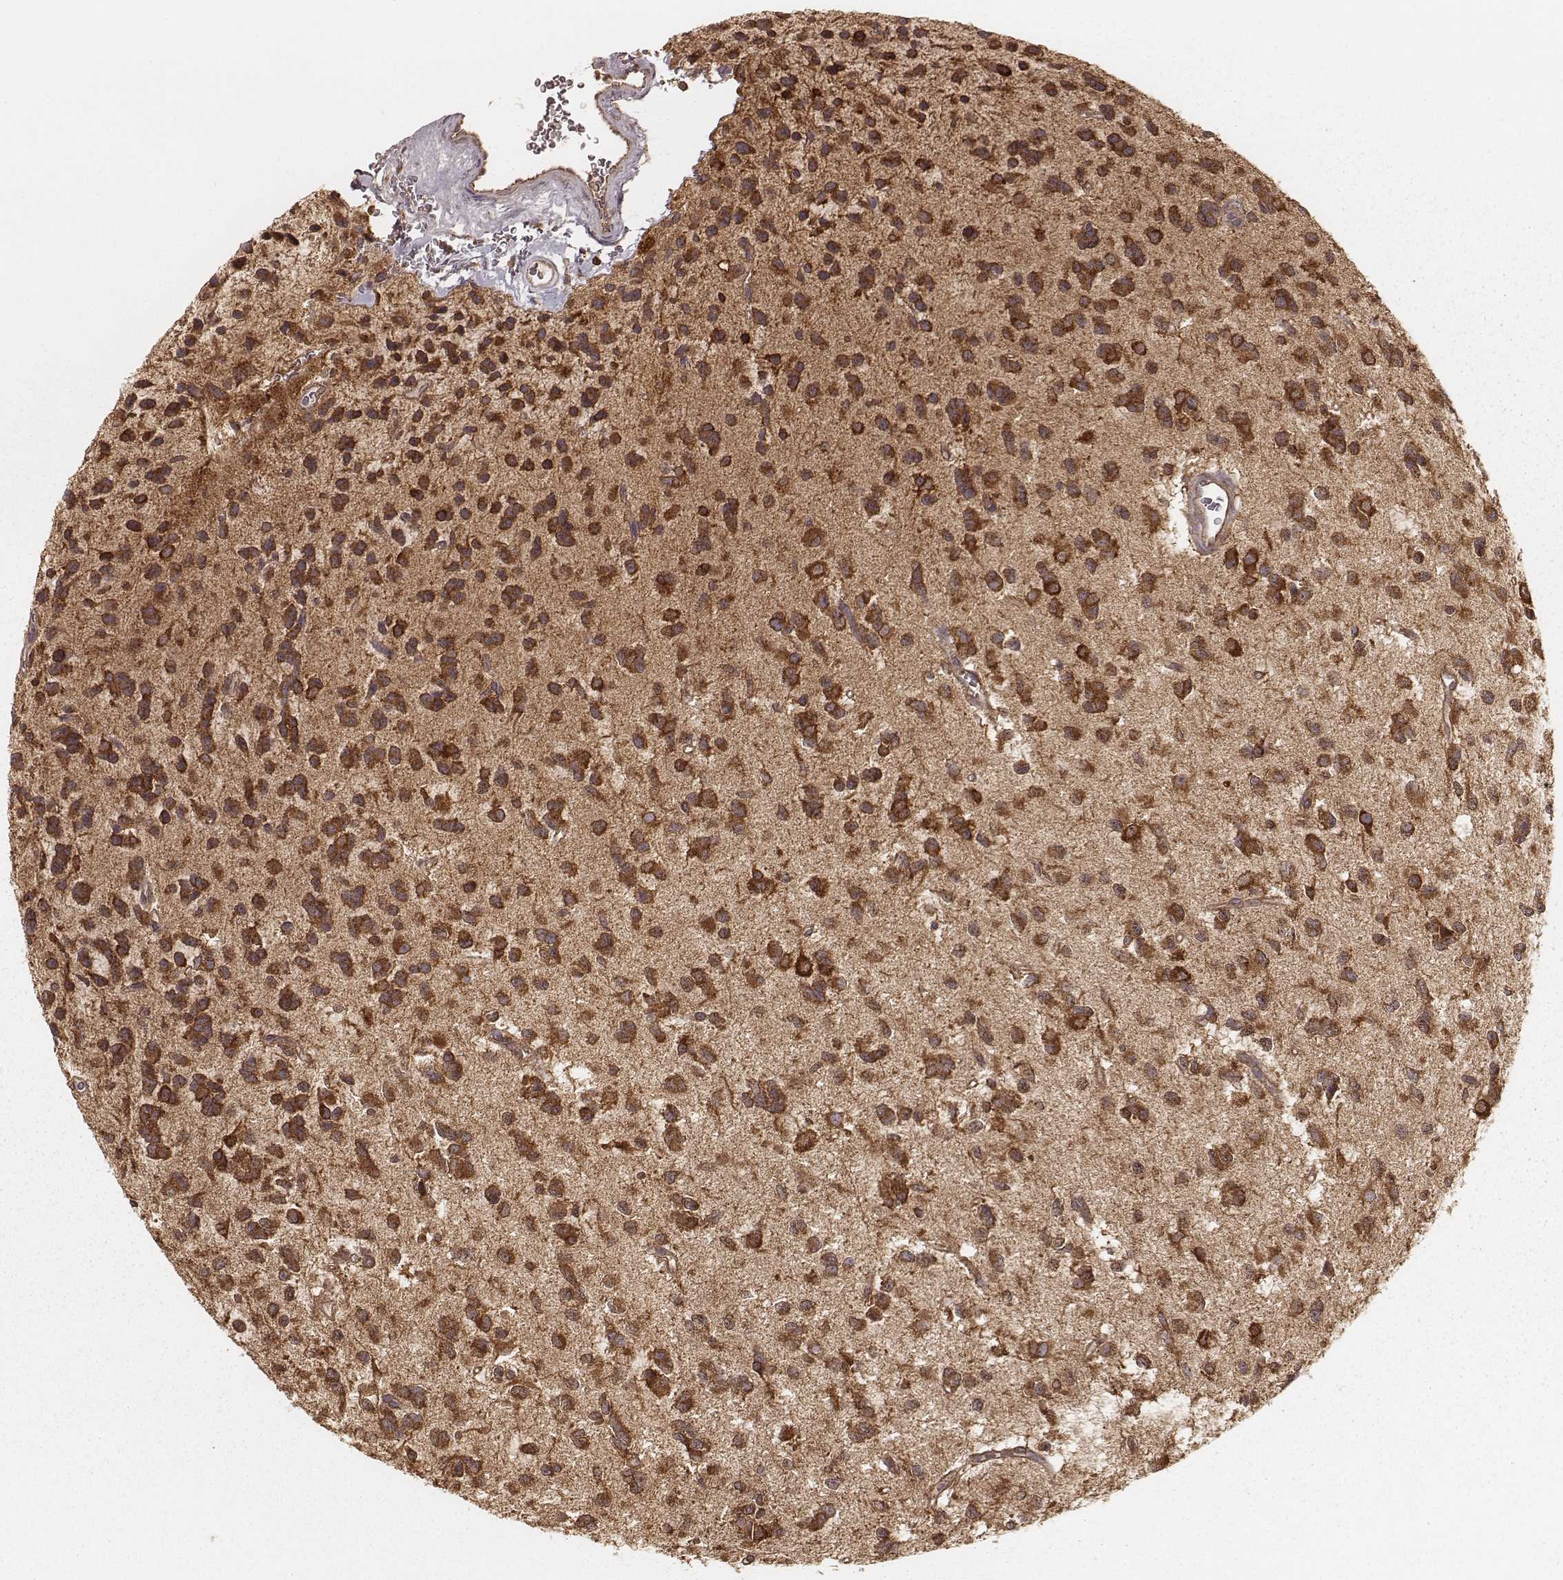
{"staining": {"intensity": "strong", "quantity": ">75%", "location": "cytoplasmic/membranous"}, "tissue": "glioma", "cell_type": "Tumor cells", "image_type": "cancer", "snomed": [{"axis": "morphology", "description": "Glioma, malignant, Low grade"}, {"axis": "topography", "description": "Brain"}], "caption": "The immunohistochemical stain labels strong cytoplasmic/membranous staining in tumor cells of glioma tissue. Ihc stains the protein in brown and the nuclei are stained blue.", "gene": "CARS1", "patient": {"sex": "female", "age": 45}}